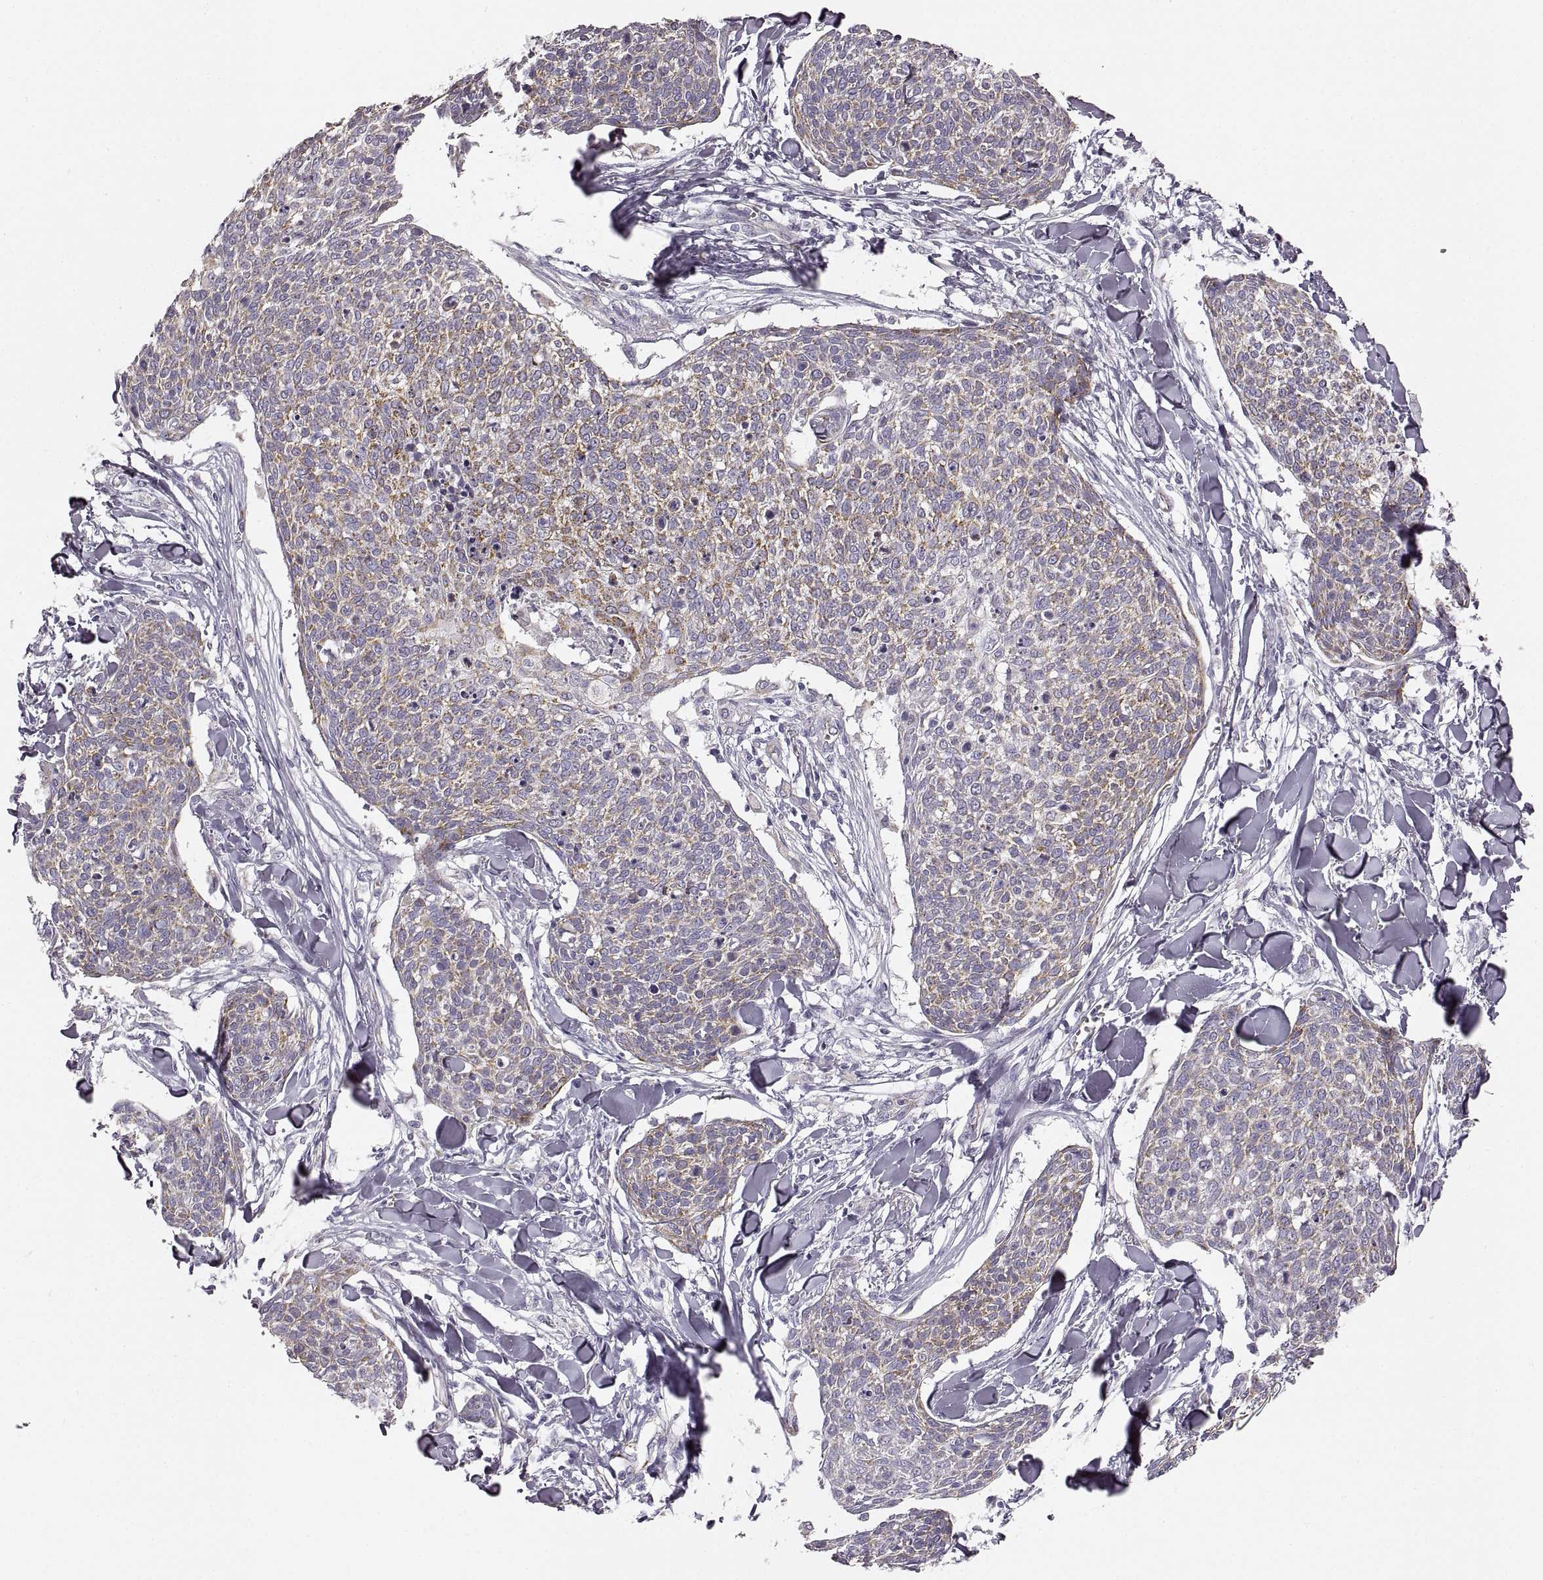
{"staining": {"intensity": "weak", "quantity": ">75%", "location": "cytoplasmic/membranous"}, "tissue": "skin cancer", "cell_type": "Tumor cells", "image_type": "cancer", "snomed": [{"axis": "morphology", "description": "Squamous cell carcinoma, NOS"}, {"axis": "topography", "description": "Skin"}, {"axis": "topography", "description": "Vulva"}], "caption": "Skin cancer (squamous cell carcinoma) stained with immunohistochemistry demonstrates weak cytoplasmic/membranous positivity in about >75% of tumor cells.", "gene": "RDH13", "patient": {"sex": "female", "age": 75}}